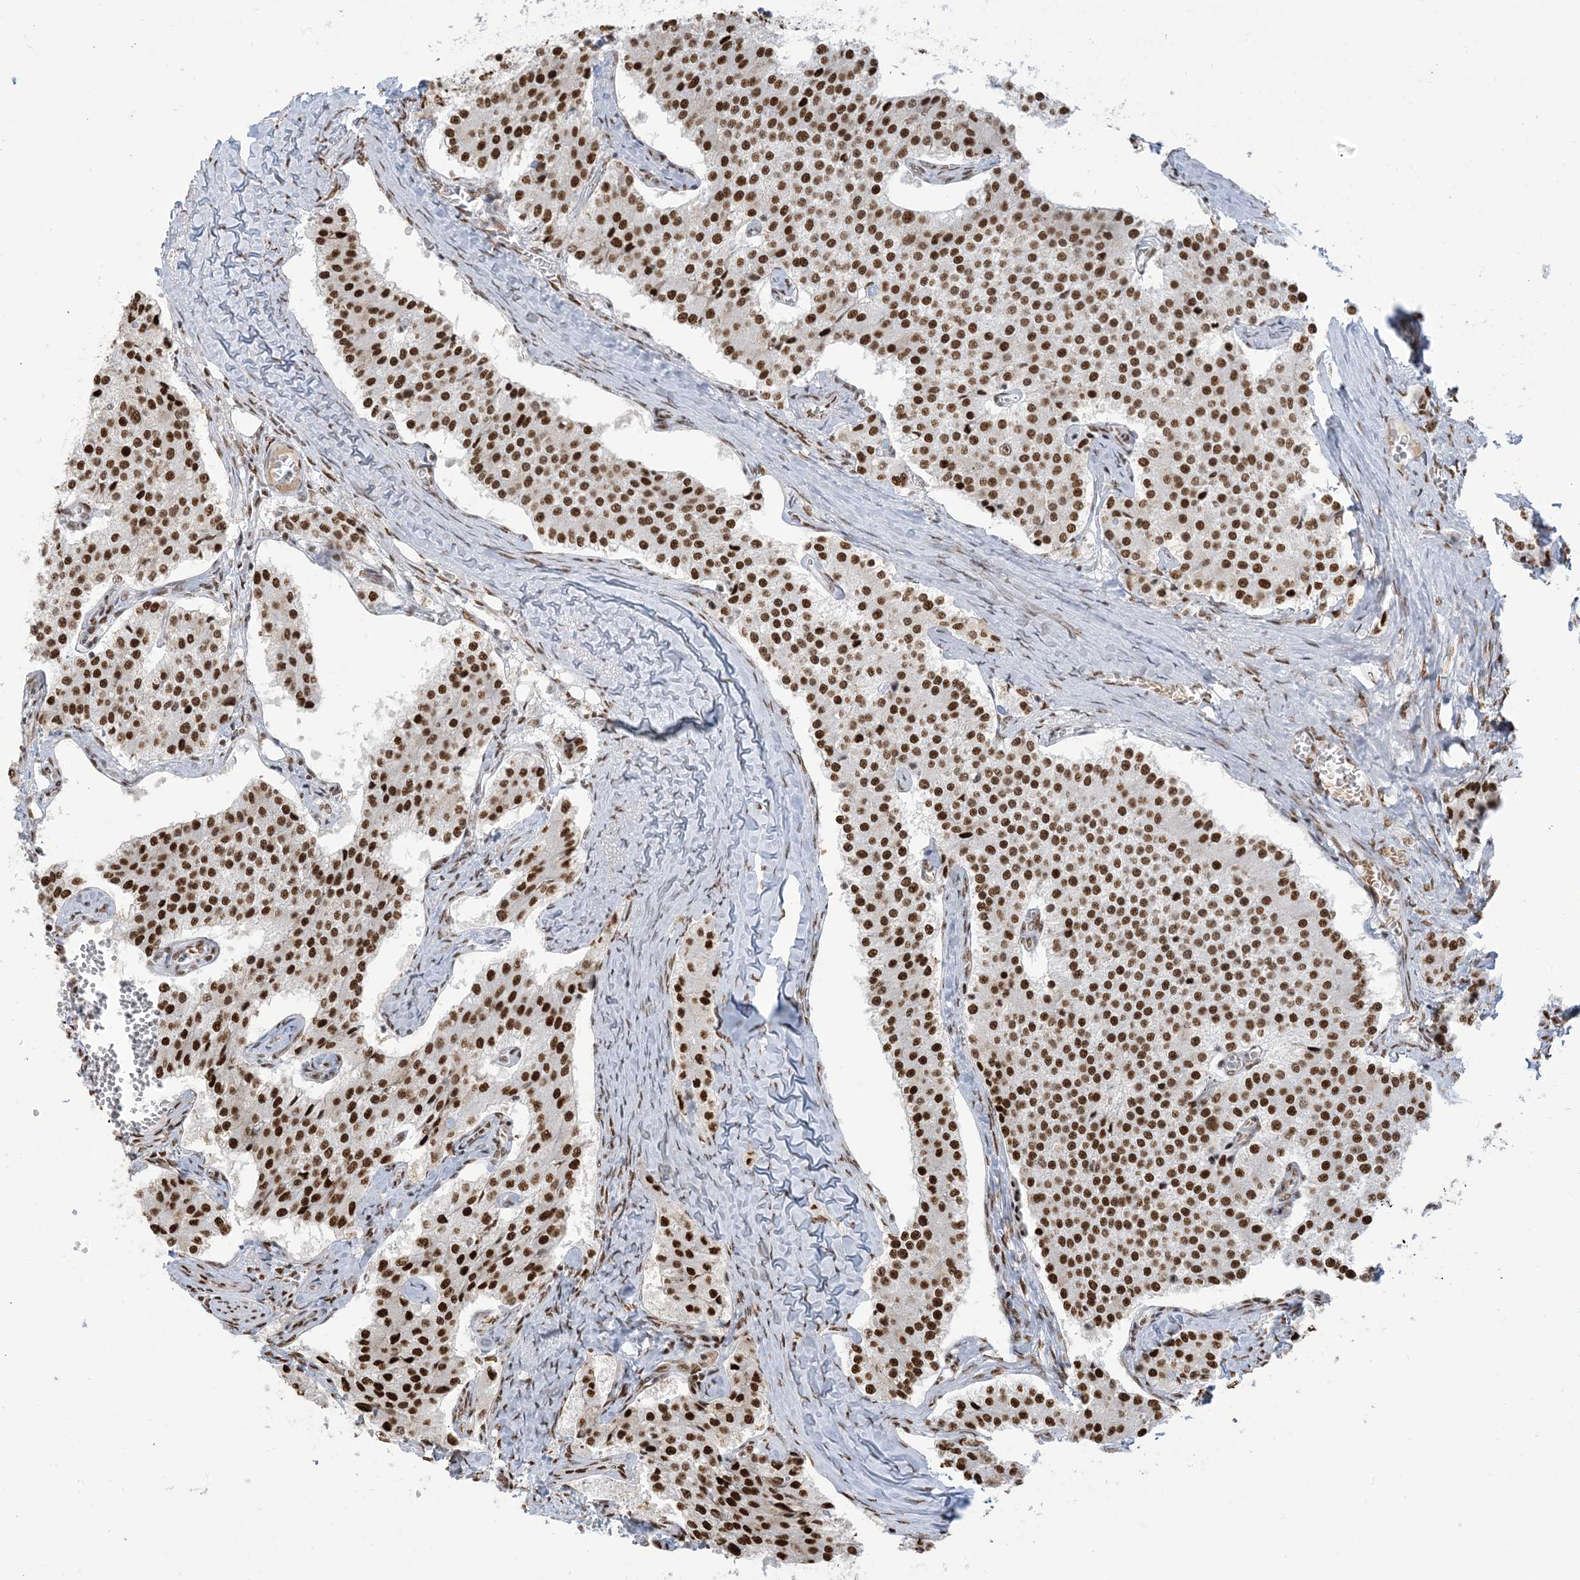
{"staining": {"intensity": "strong", "quantity": ">75%", "location": "nuclear"}, "tissue": "carcinoid", "cell_type": "Tumor cells", "image_type": "cancer", "snomed": [{"axis": "morphology", "description": "Carcinoid, malignant, NOS"}, {"axis": "topography", "description": "Colon"}], "caption": "Tumor cells exhibit high levels of strong nuclear staining in about >75% of cells in human carcinoid.", "gene": "STAG1", "patient": {"sex": "female", "age": 52}}